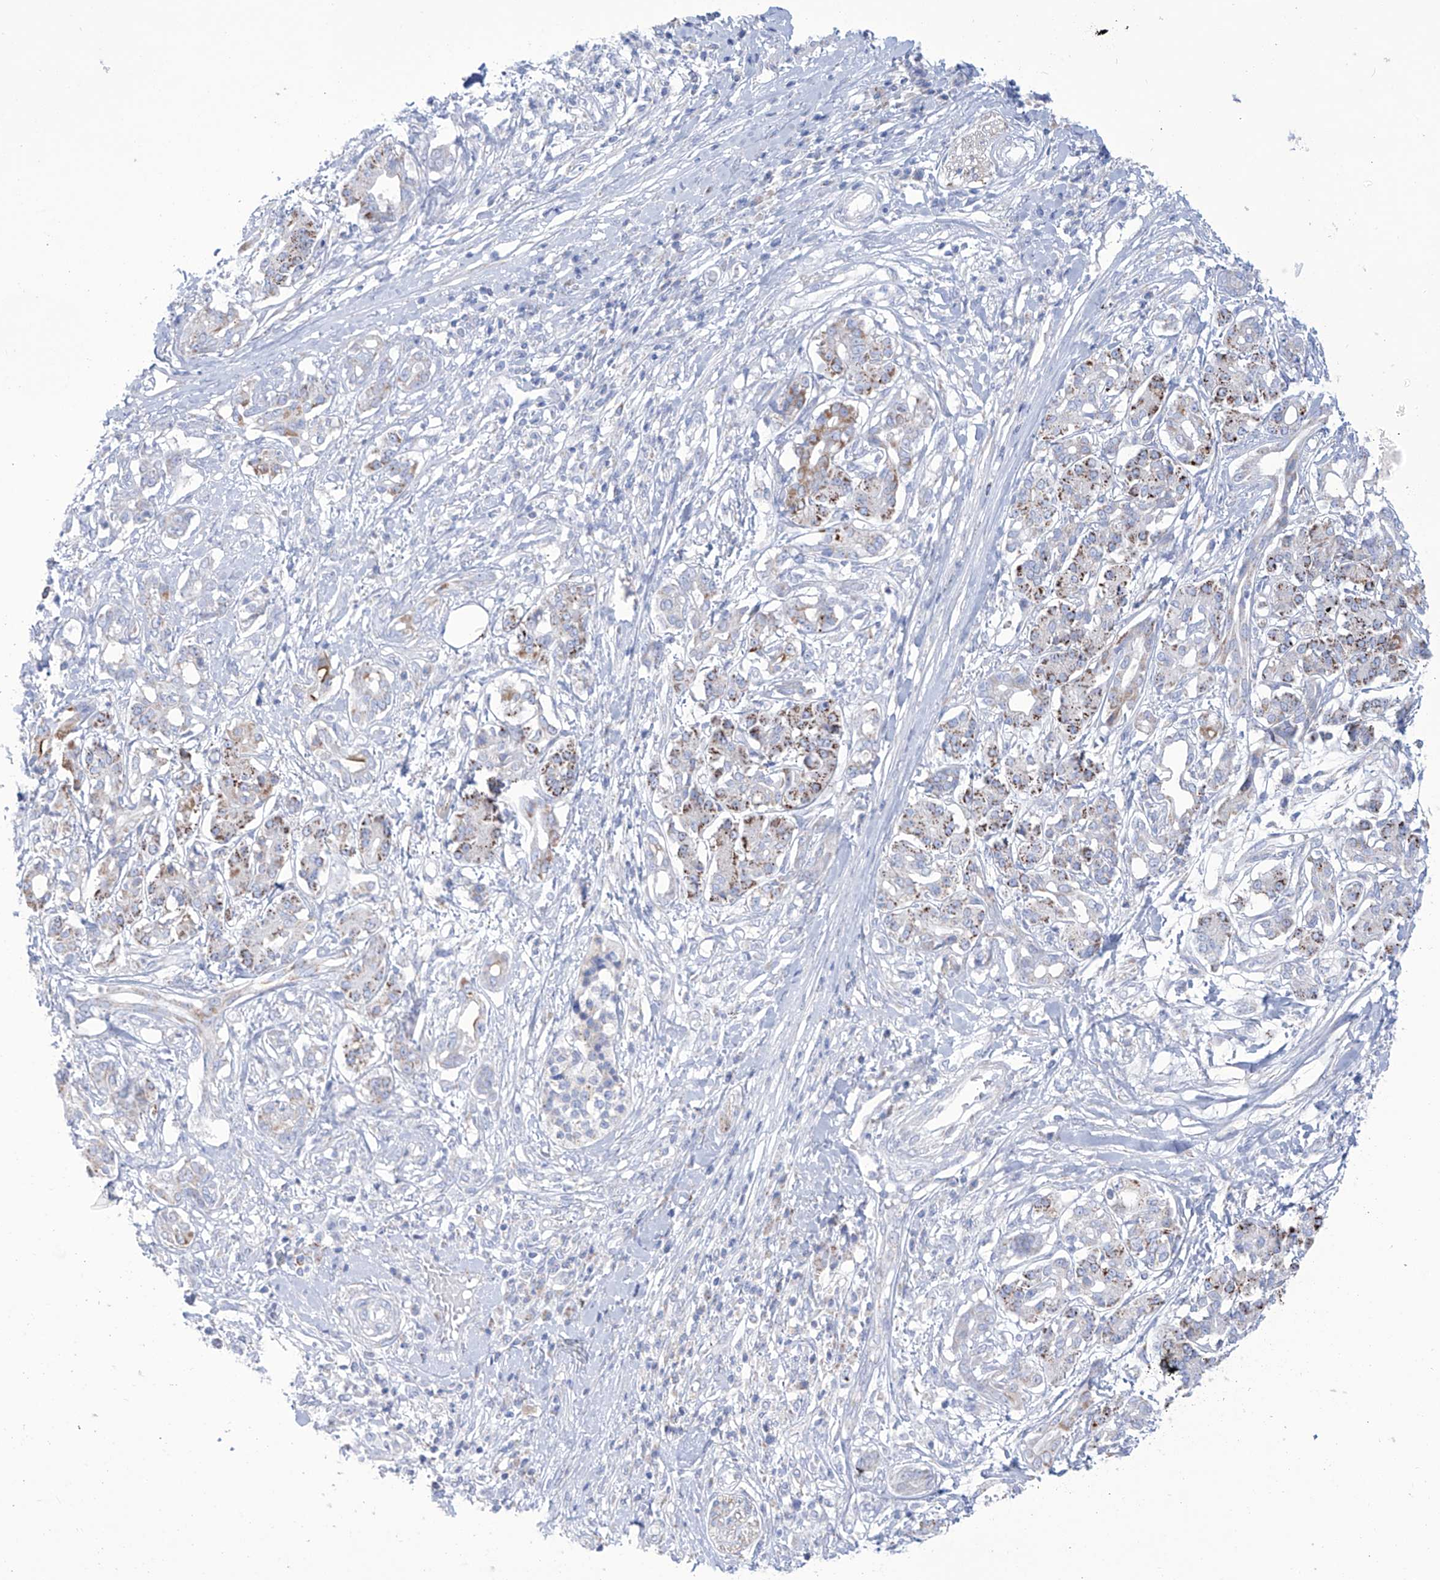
{"staining": {"intensity": "weak", "quantity": "<25%", "location": "cytoplasmic/membranous"}, "tissue": "pancreatic cancer", "cell_type": "Tumor cells", "image_type": "cancer", "snomed": [{"axis": "morphology", "description": "Adenocarcinoma, NOS"}, {"axis": "topography", "description": "Pancreas"}], "caption": "Pancreatic cancer (adenocarcinoma) was stained to show a protein in brown. There is no significant positivity in tumor cells.", "gene": "ALDH6A1", "patient": {"sex": "female", "age": 56}}